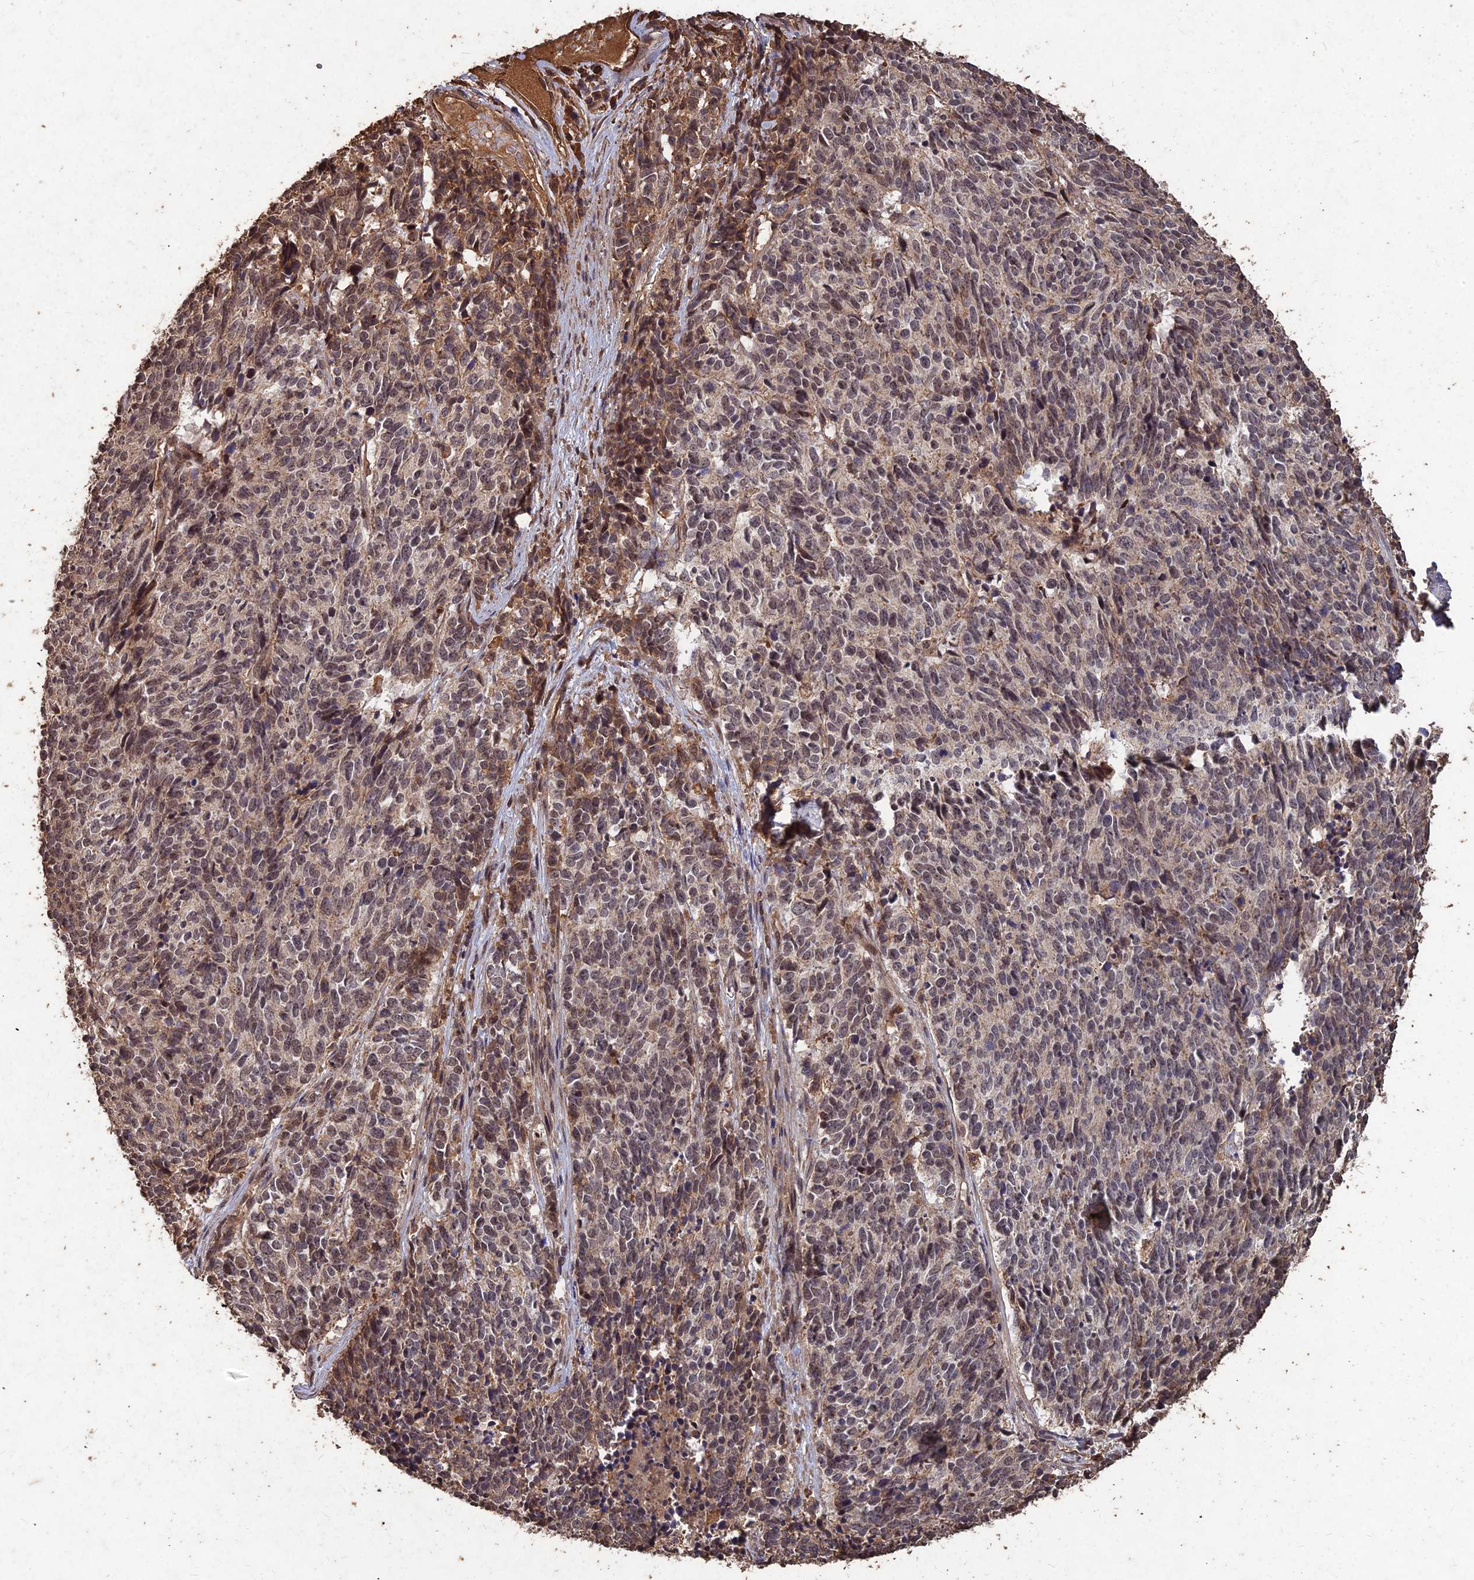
{"staining": {"intensity": "weak", "quantity": "25%-75%", "location": "nuclear"}, "tissue": "cervical cancer", "cell_type": "Tumor cells", "image_type": "cancer", "snomed": [{"axis": "morphology", "description": "Squamous cell carcinoma, NOS"}, {"axis": "topography", "description": "Cervix"}], "caption": "The photomicrograph exhibits immunohistochemical staining of cervical squamous cell carcinoma. There is weak nuclear staining is present in approximately 25%-75% of tumor cells.", "gene": "SYMPK", "patient": {"sex": "female", "age": 29}}